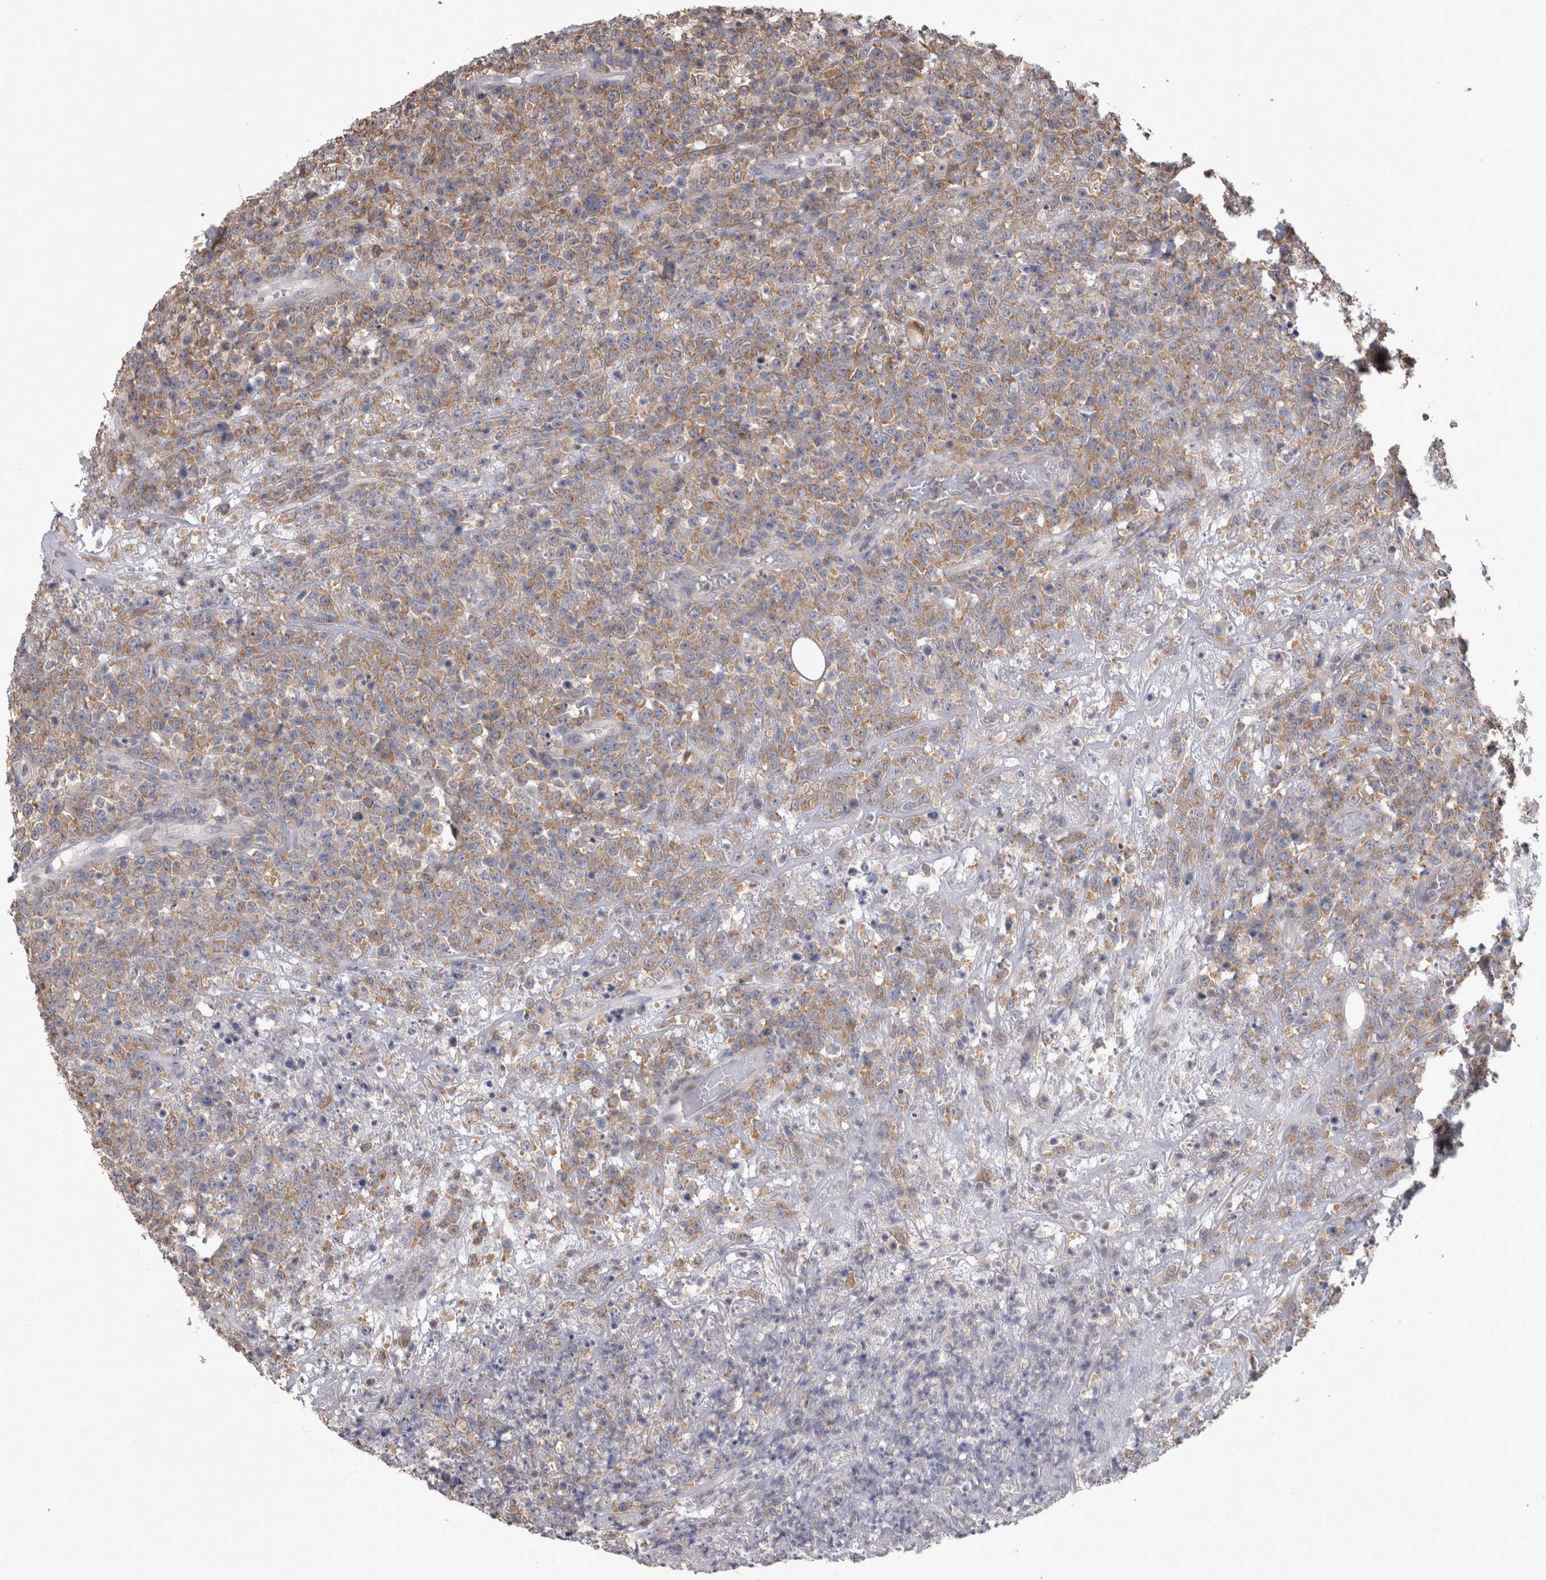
{"staining": {"intensity": "weak", "quantity": ">75%", "location": "cytoplasmic/membranous"}, "tissue": "lymphoma", "cell_type": "Tumor cells", "image_type": "cancer", "snomed": [{"axis": "morphology", "description": "Malignant lymphoma, non-Hodgkin's type, High grade"}, {"axis": "topography", "description": "Colon"}], "caption": "Weak cytoplasmic/membranous protein positivity is identified in about >75% of tumor cells in high-grade malignant lymphoma, non-Hodgkin's type.", "gene": "DDX6", "patient": {"sex": "female", "age": 53}}